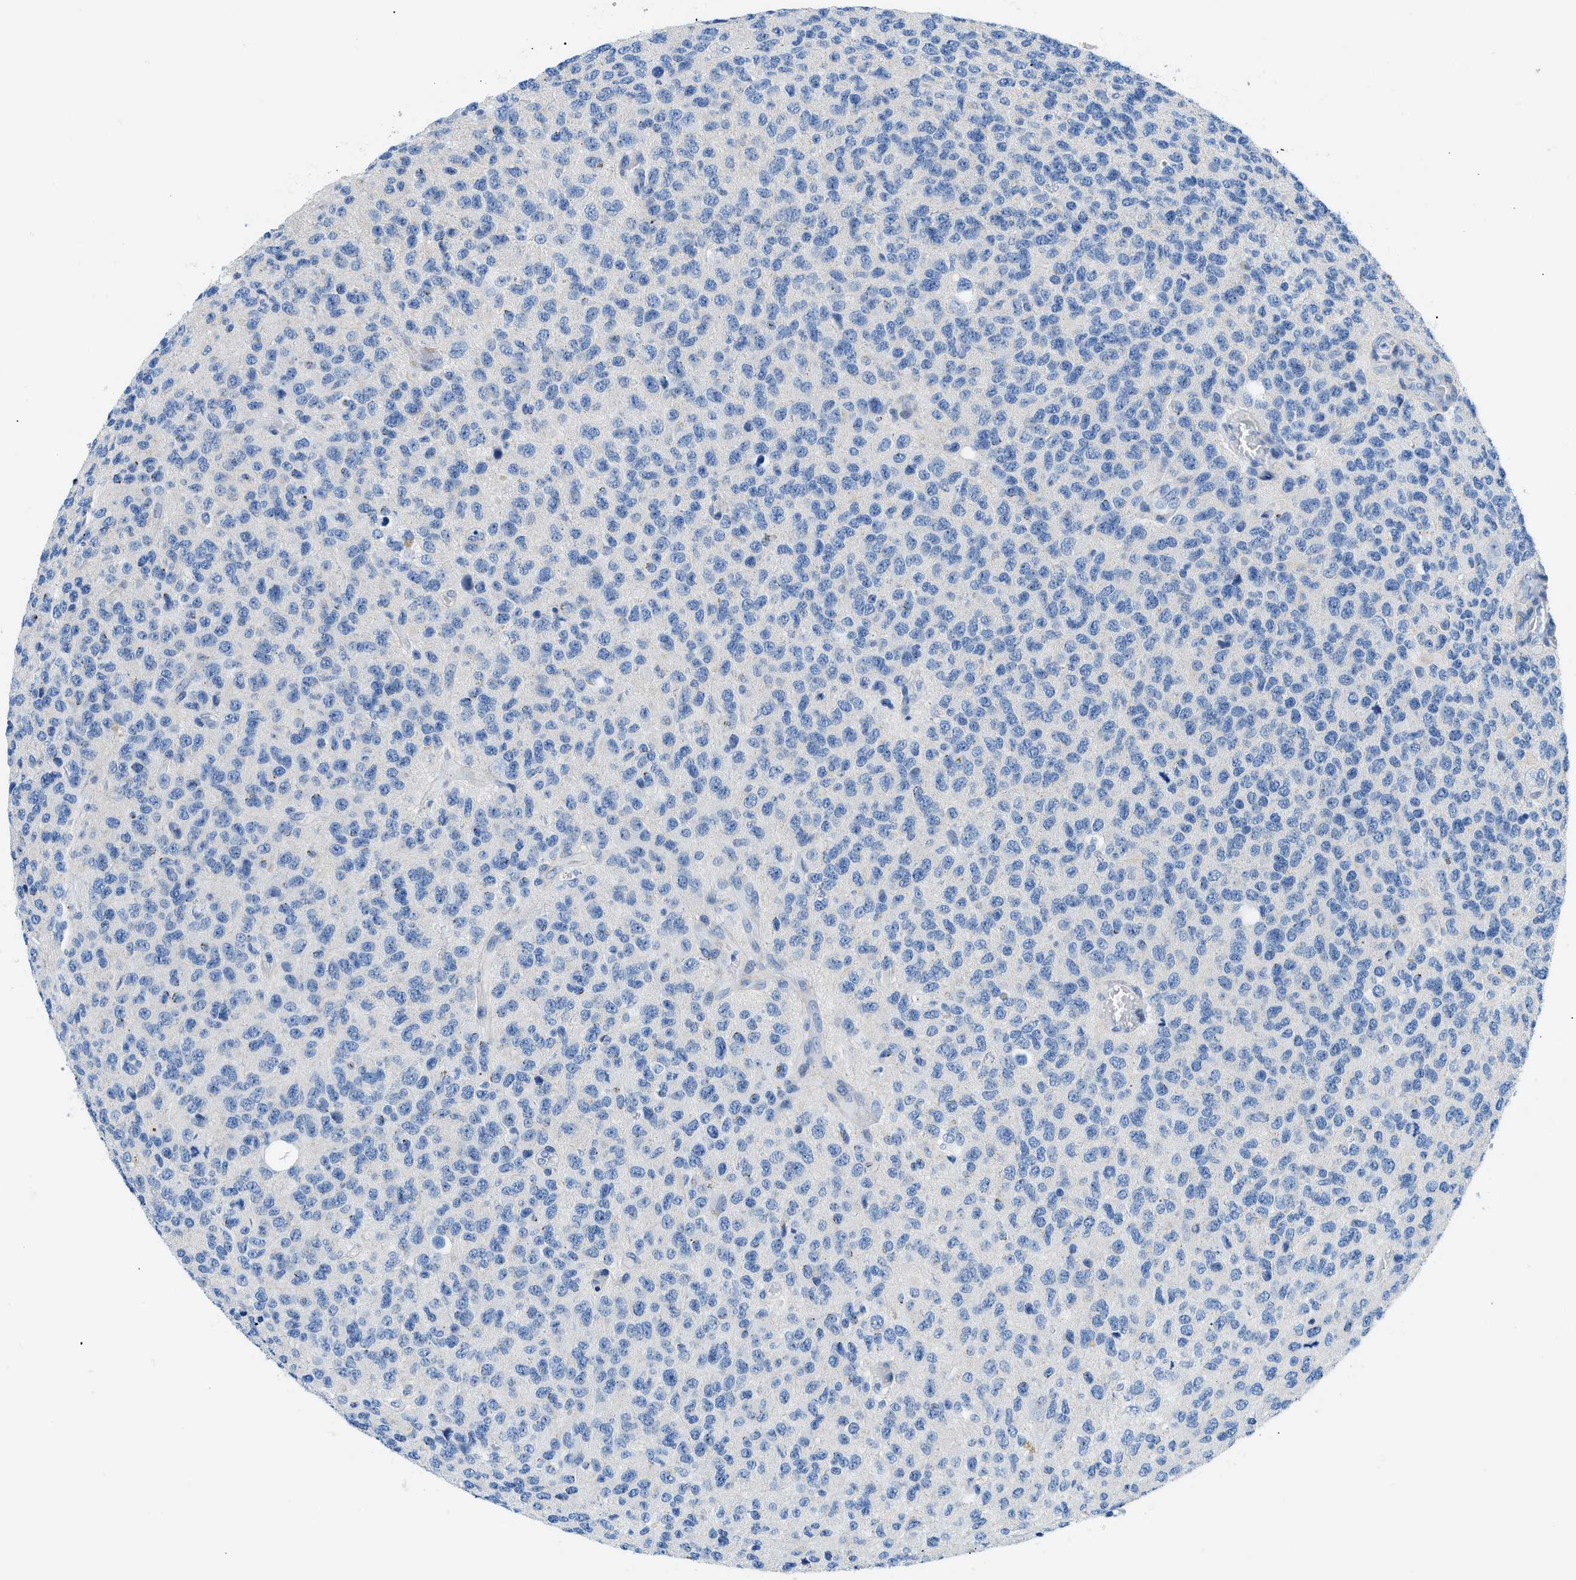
{"staining": {"intensity": "negative", "quantity": "none", "location": "none"}, "tissue": "glioma", "cell_type": "Tumor cells", "image_type": "cancer", "snomed": [{"axis": "morphology", "description": "Glioma, malignant, High grade"}, {"axis": "topography", "description": "pancreas cauda"}], "caption": "This is an IHC image of glioma. There is no expression in tumor cells.", "gene": "FDCSP", "patient": {"sex": "male", "age": 60}}